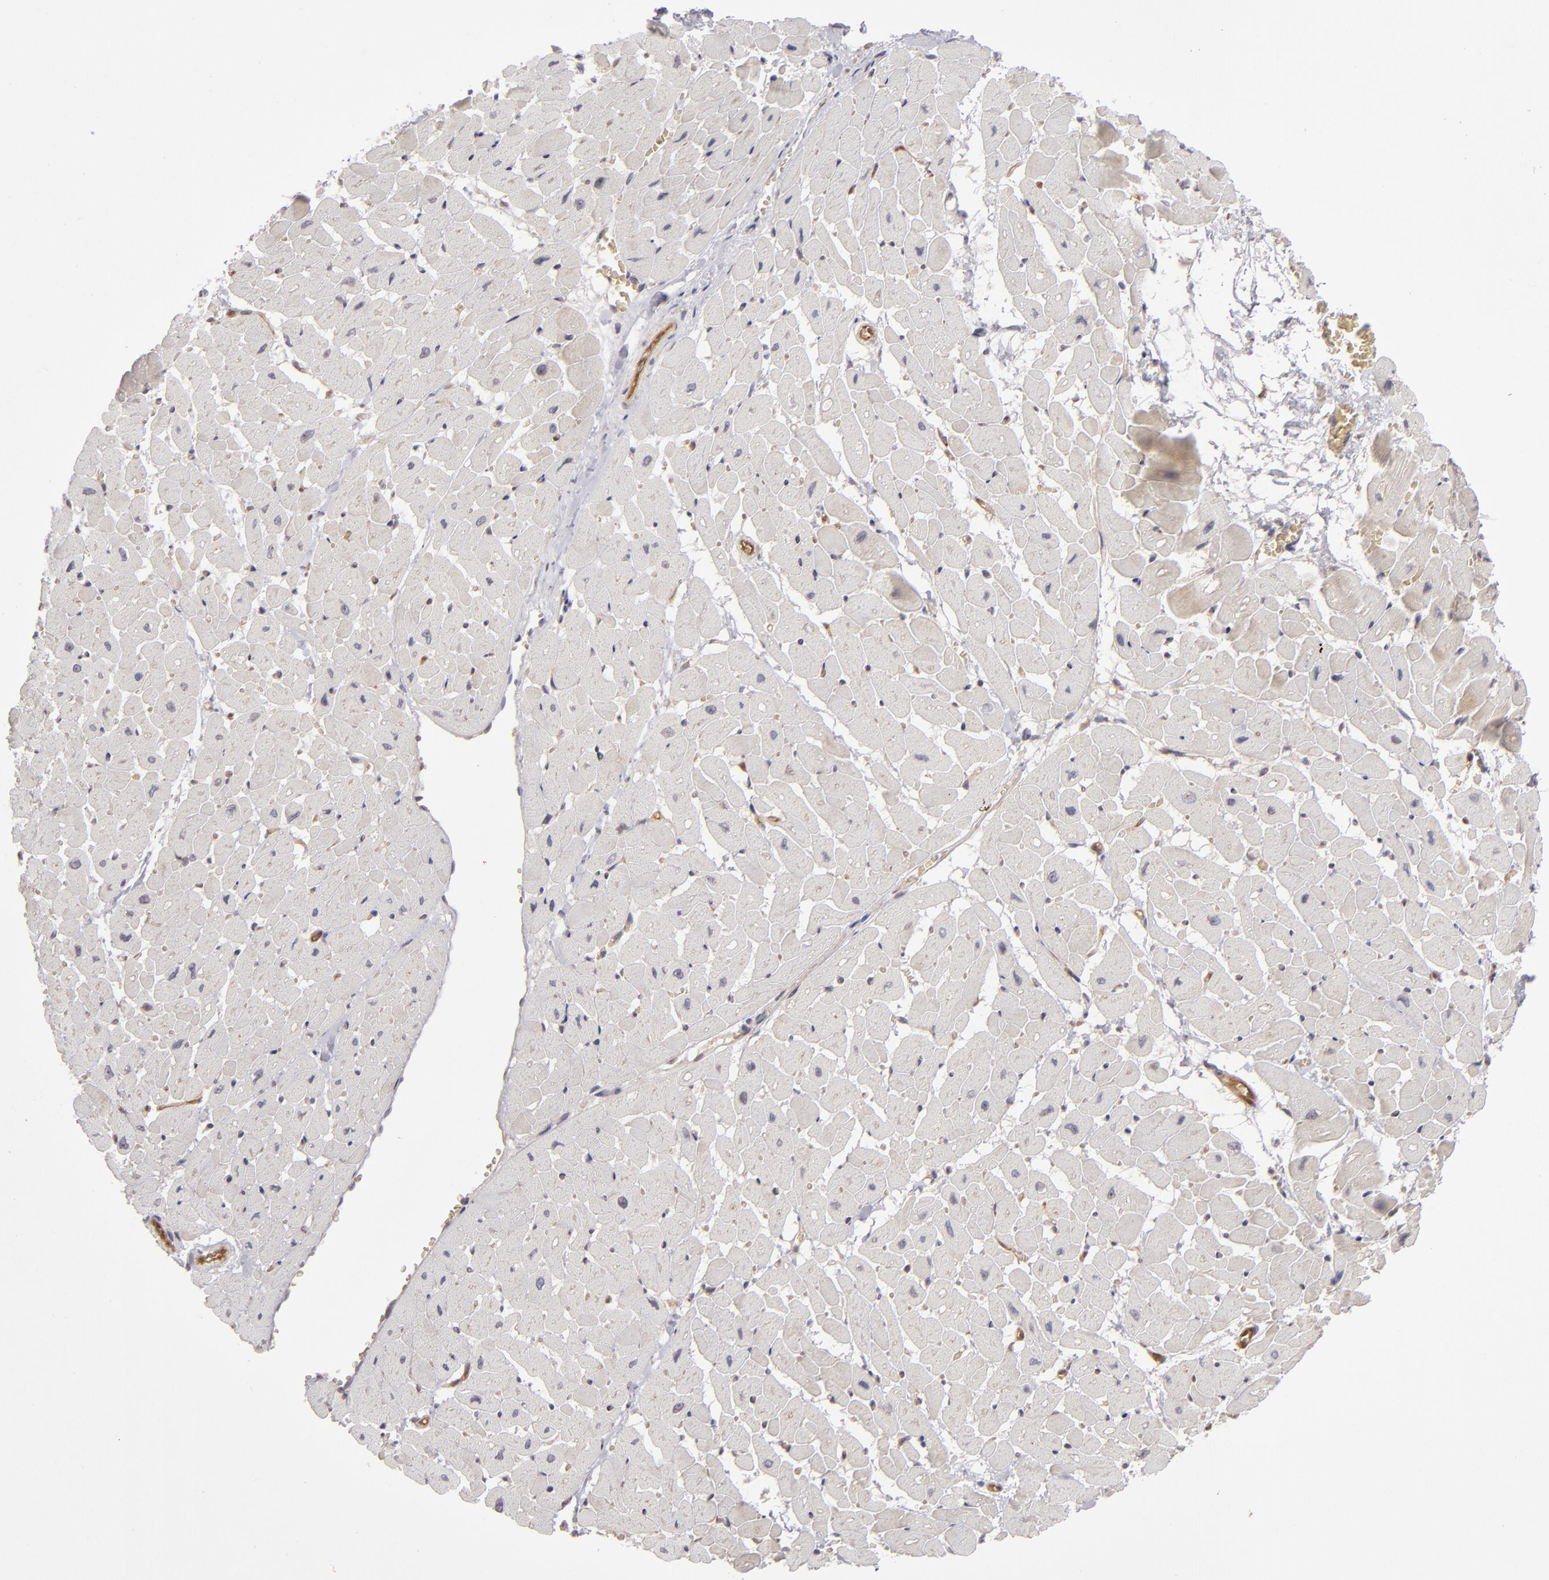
{"staining": {"intensity": "negative", "quantity": "none", "location": "none"}, "tissue": "heart muscle", "cell_type": "Cardiomyocytes", "image_type": "normal", "snomed": [{"axis": "morphology", "description": "Normal tissue, NOS"}, {"axis": "topography", "description": "Heart"}], "caption": "This is an immunohistochemistry (IHC) photomicrograph of benign human heart muscle. There is no expression in cardiomyocytes.", "gene": "SH2D4A", "patient": {"sex": "male", "age": 45}}